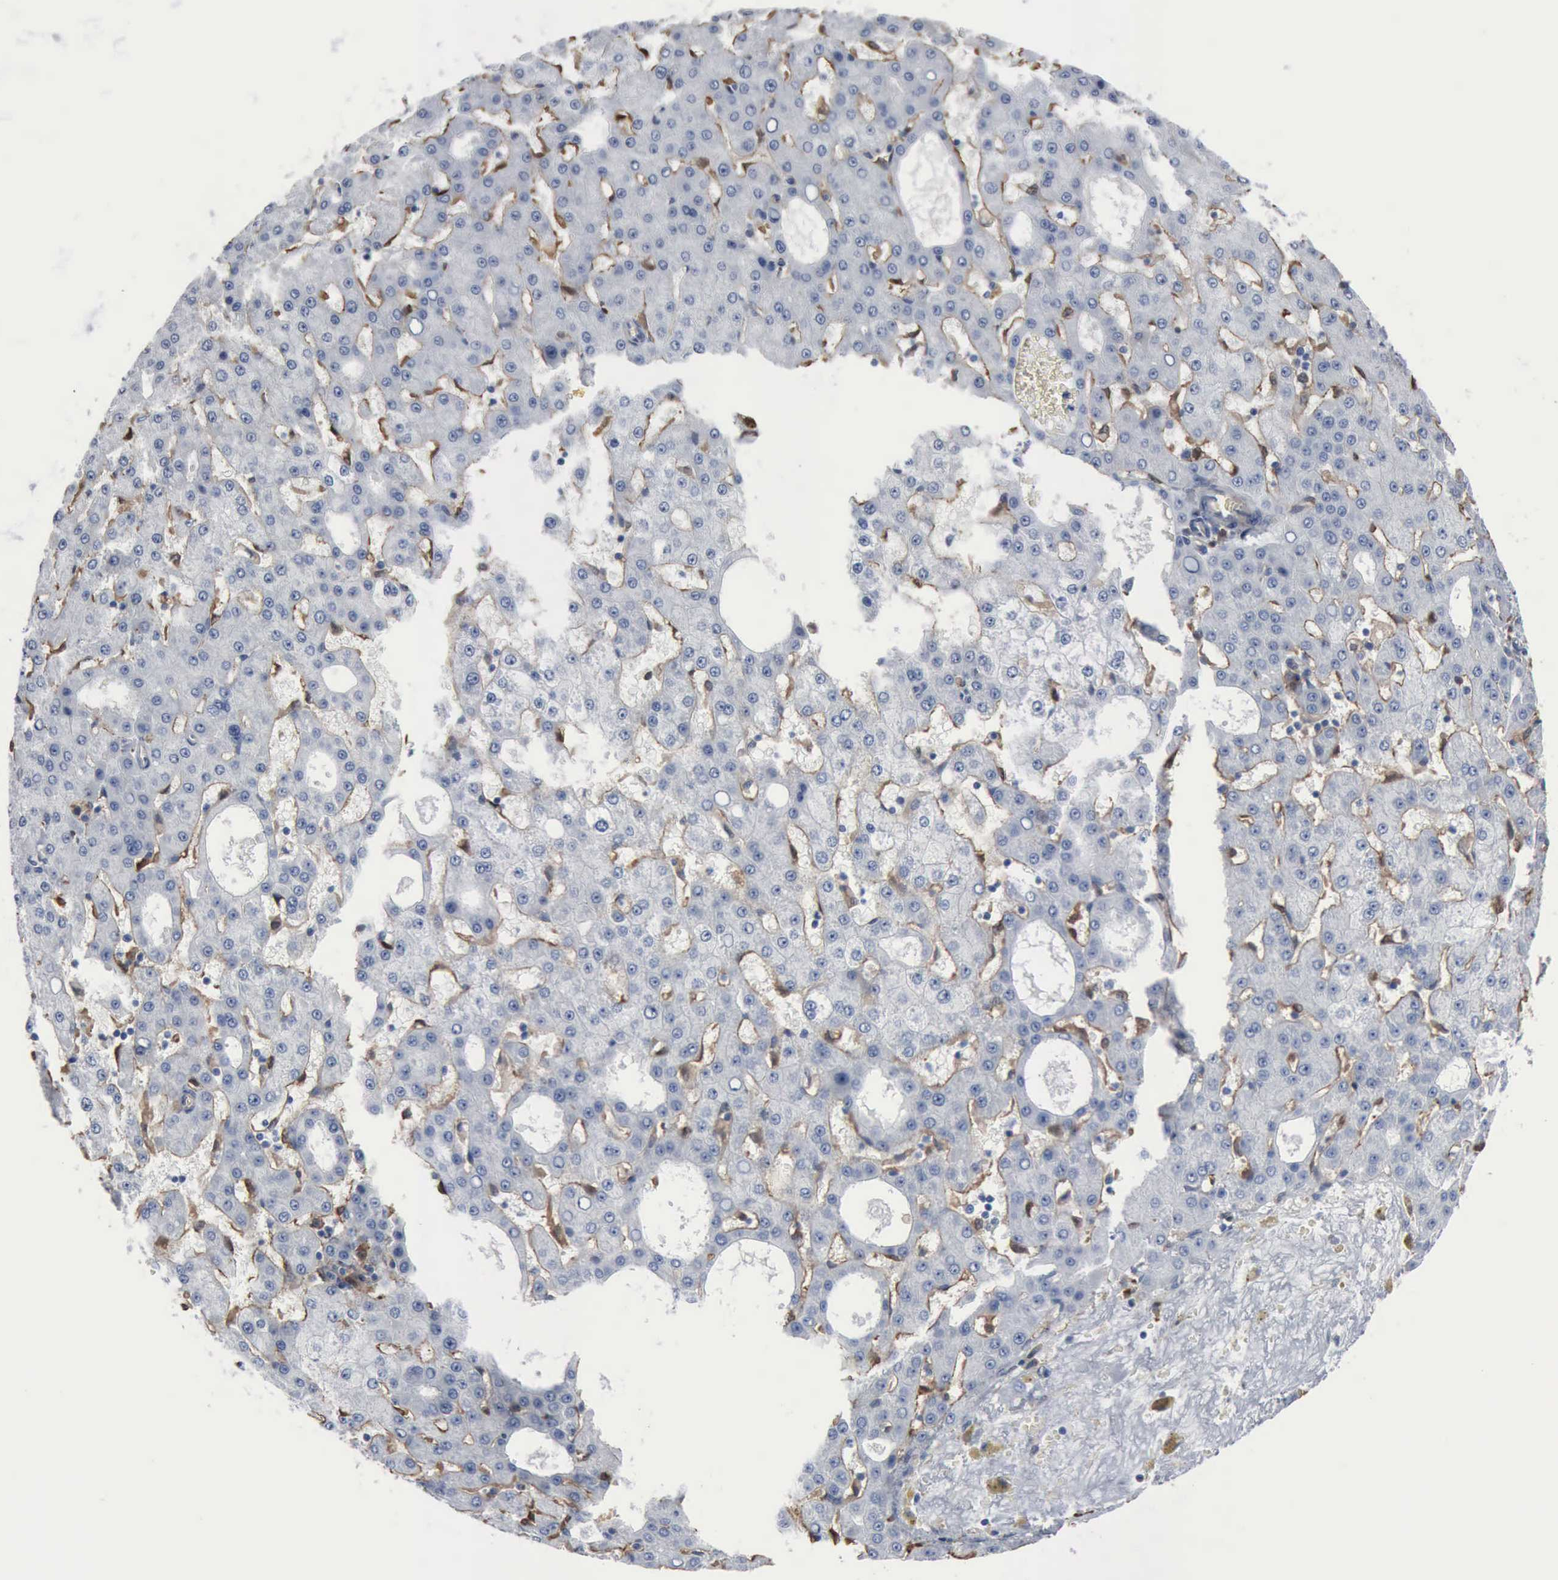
{"staining": {"intensity": "negative", "quantity": "none", "location": "none"}, "tissue": "liver cancer", "cell_type": "Tumor cells", "image_type": "cancer", "snomed": [{"axis": "morphology", "description": "Carcinoma, Hepatocellular, NOS"}, {"axis": "topography", "description": "Liver"}], "caption": "Histopathology image shows no significant protein staining in tumor cells of liver cancer.", "gene": "FSCN1", "patient": {"sex": "male", "age": 47}}